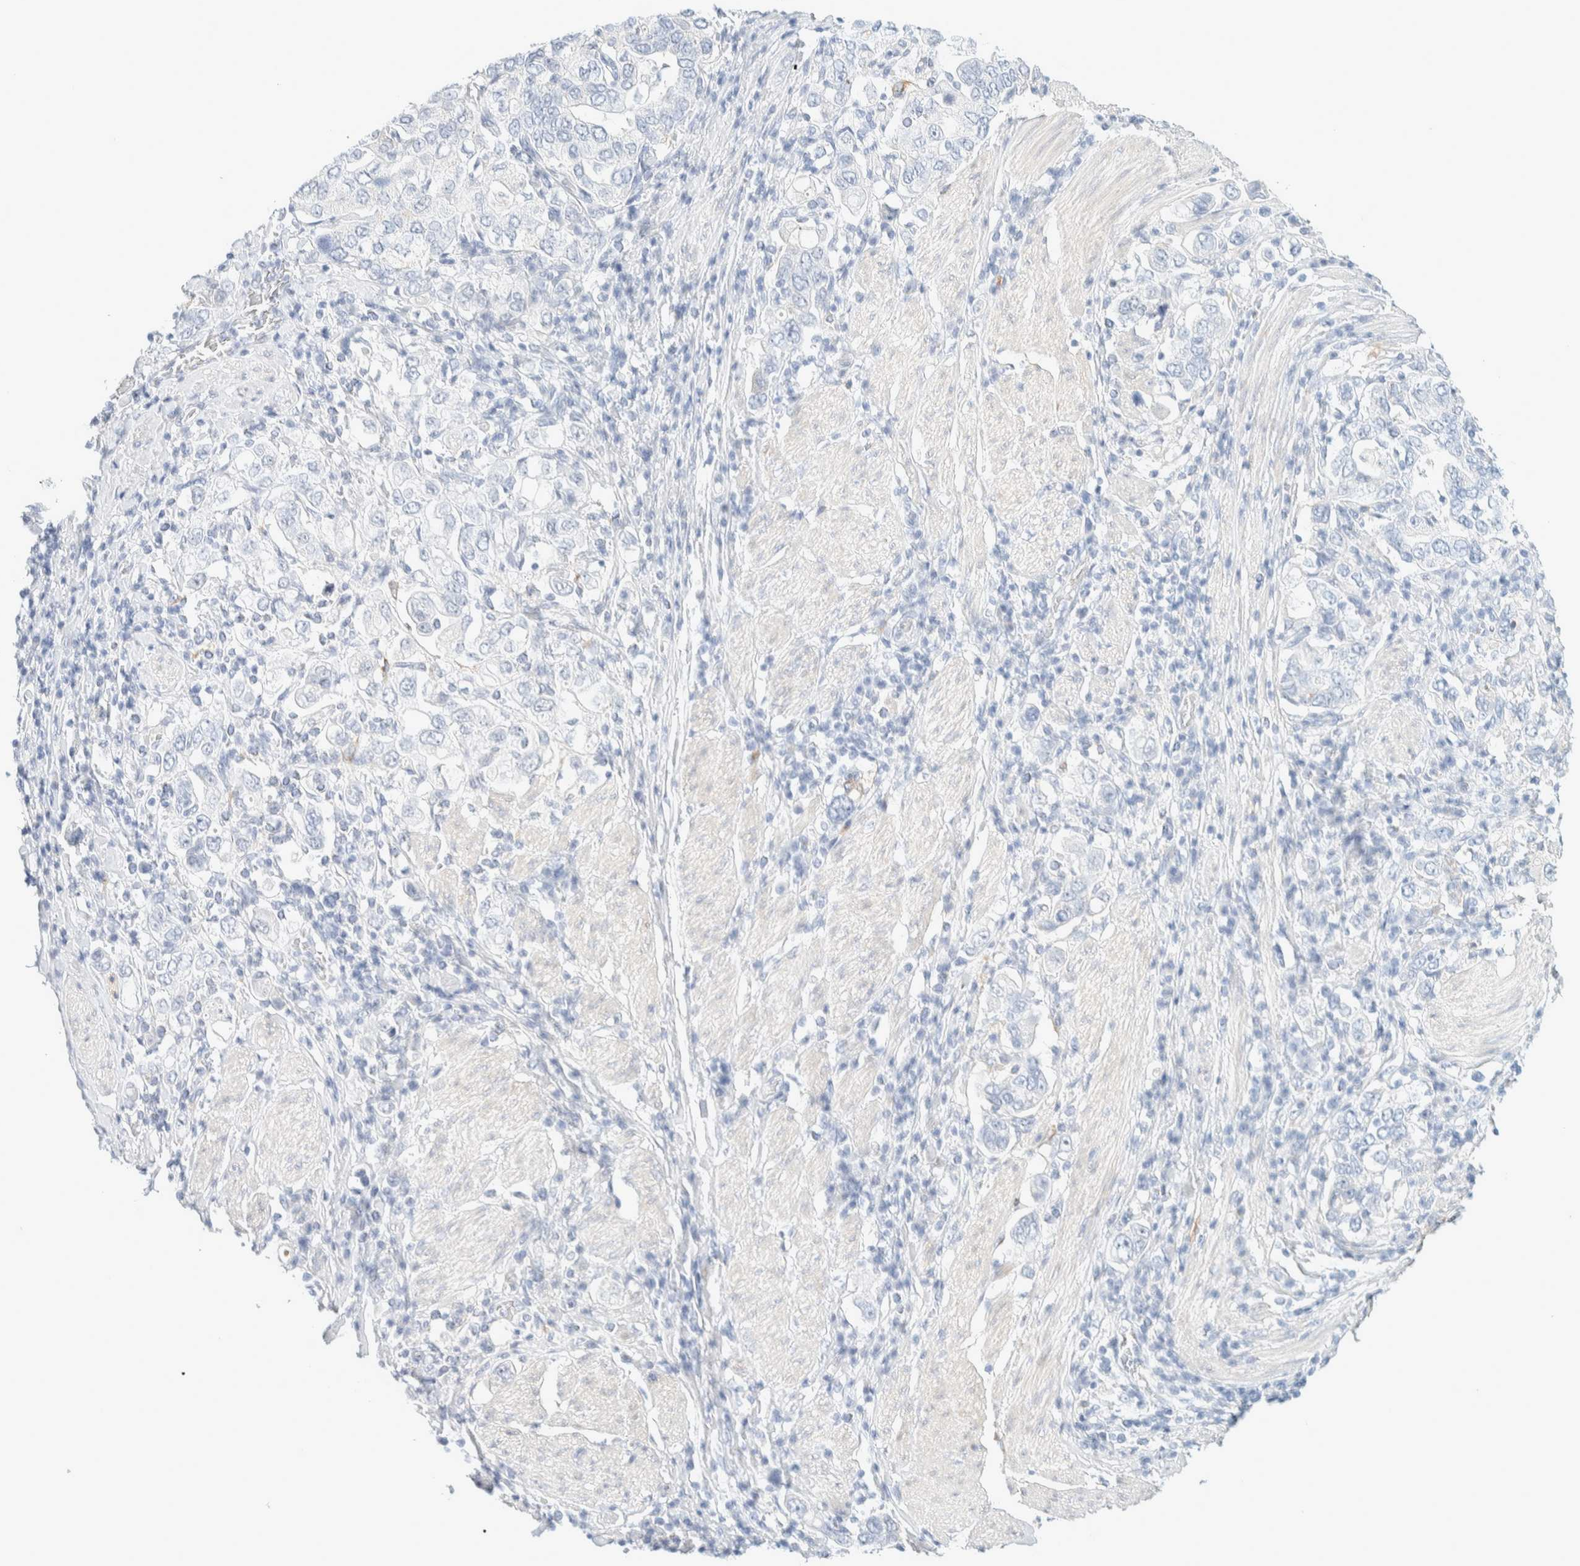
{"staining": {"intensity": "negative", "quantity": "none", "location": "none"}, "tissue": "stomach cancer", "cell_type": "Tumor cells", "image_type": "cancer", "snomed": [{"axis": "morphology", "description": "Adenocarcinoma, NOS"}, {"axis": "topography", "description": "Stomach, upper"}], "caption": "Histopathology image shows no protein staining in tumor cells of stomach cancer (adenocarcinoma) tissue.", "gene": "ATCAY", "patient": {"sex": "male", "age": 62}}